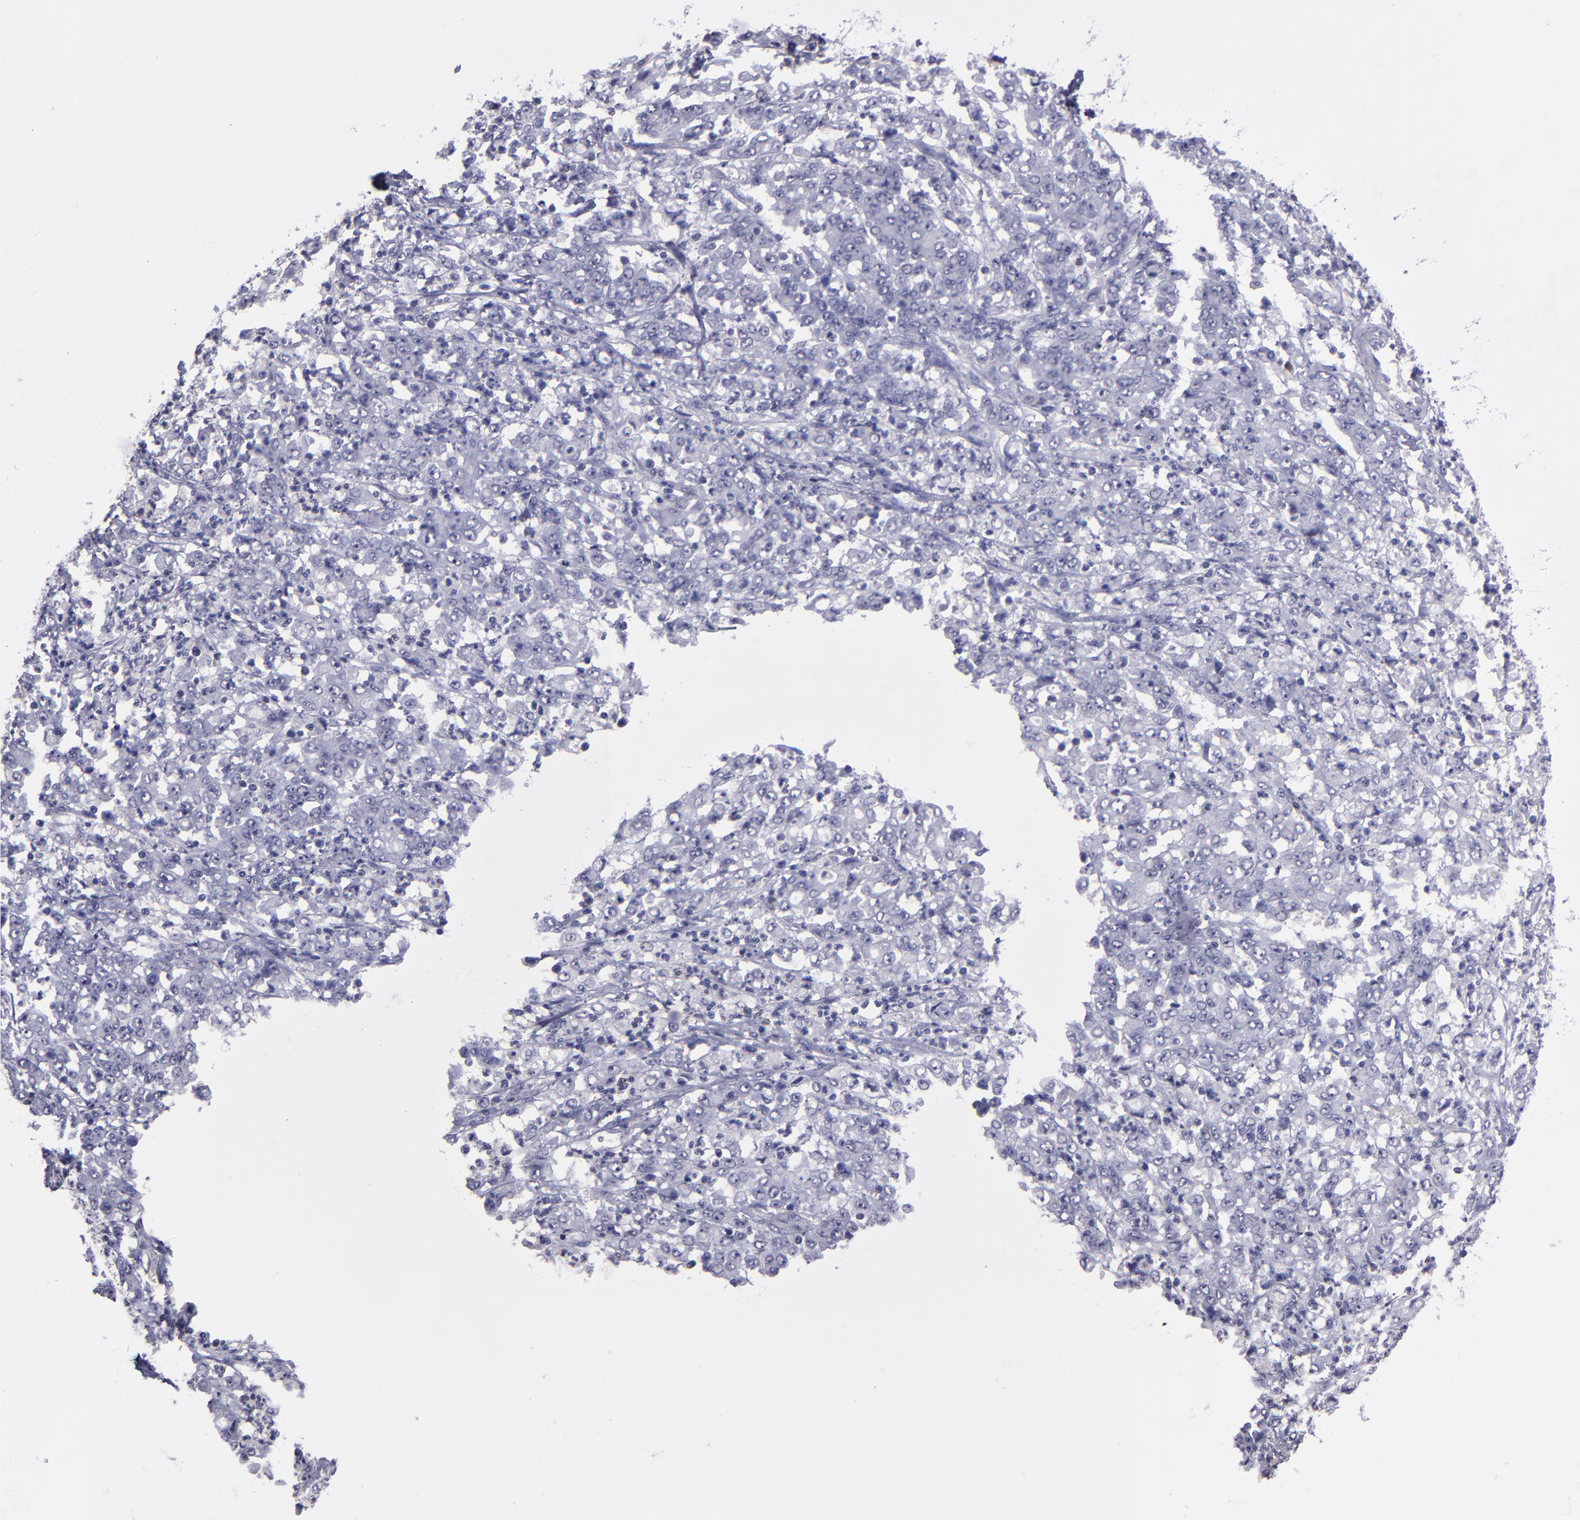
{"staining": {"intensity": "negative", "quantity": "none", "location": "none"}, "tissue": "stomach cancer", "cell_type": "Tumor cells", "image_type": "cancer", "snomed": [{"axis": "morphology", "description": "Adenocarcinoma, NOS"}, {"axis": "topography", "description": "Stomach, lower"}], "caption": "Stomach cancer (adenocarcinoma) was stained to show a protein in brown. There is no significant staining in tumor cells. (Stains: DAB immunohistochemistry with hematoxylin counter stain, Microscopy: brightfield microscopy at high magnification).", "gene": "CEBPE", "patient": {"sex": "female", "age": 71}}